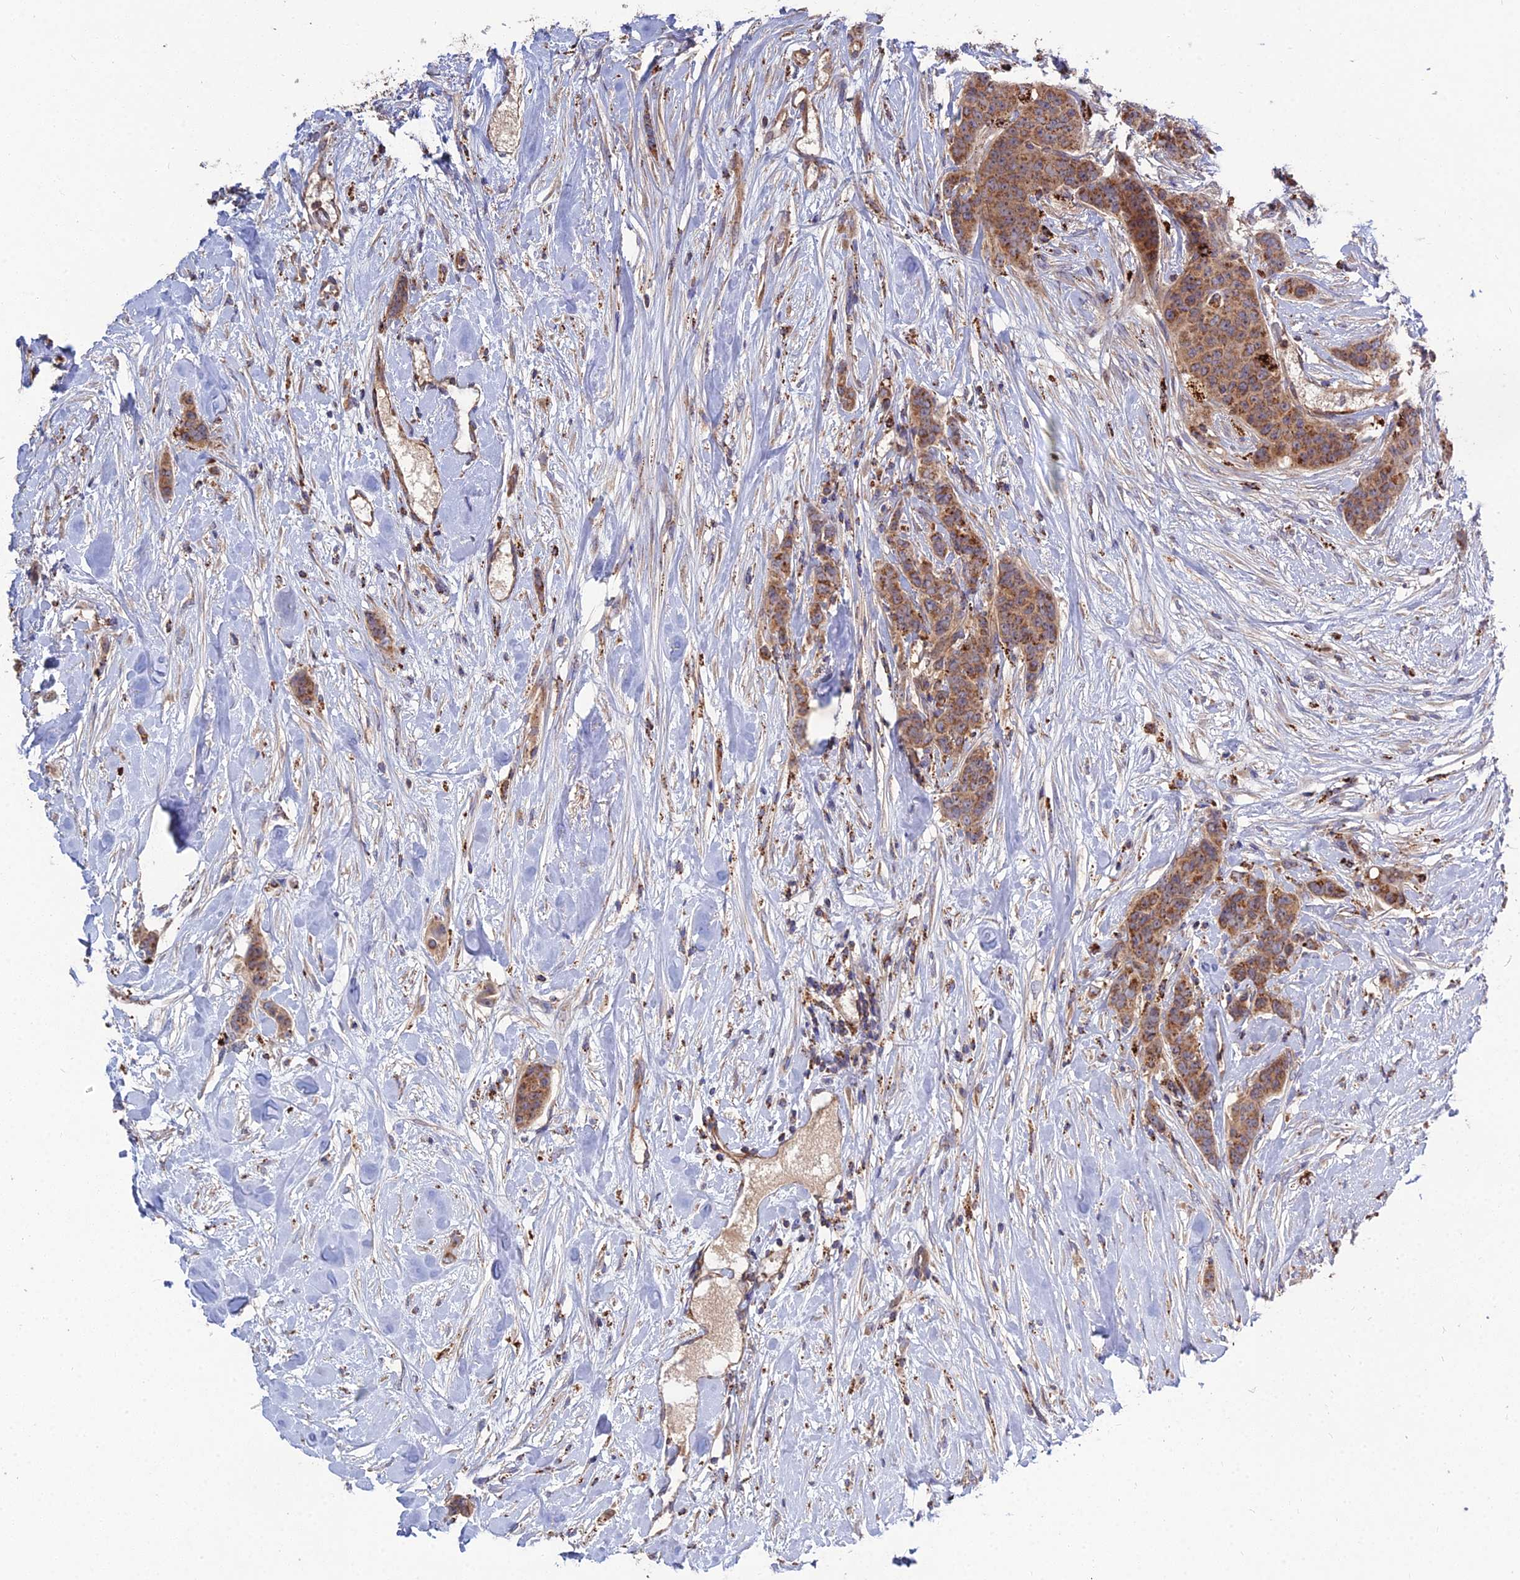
{"staining": {"intensity": "moderate", "quantity": ">75%", "location": "cytoplasmic/membranous"}, "tissue": "breast cancer", "cell_type": "Tumor cells", "image_type": "cancer", "snomed": [{"axis": "morphology", "description": "Duct carcinoma"}, {"axis": "topography", "description": "Breast"}], "caption": "Immunohistochemical staining of invasive ductal carcinoma (breast) displays moderate cytoplasmic/membranous protein expression in about >75% of tumor cells. (Brightfield microscopy of DAB IHC at high magnification).", "gene": "RIC8B", "patient": {"sex": "female", "age": 40}}